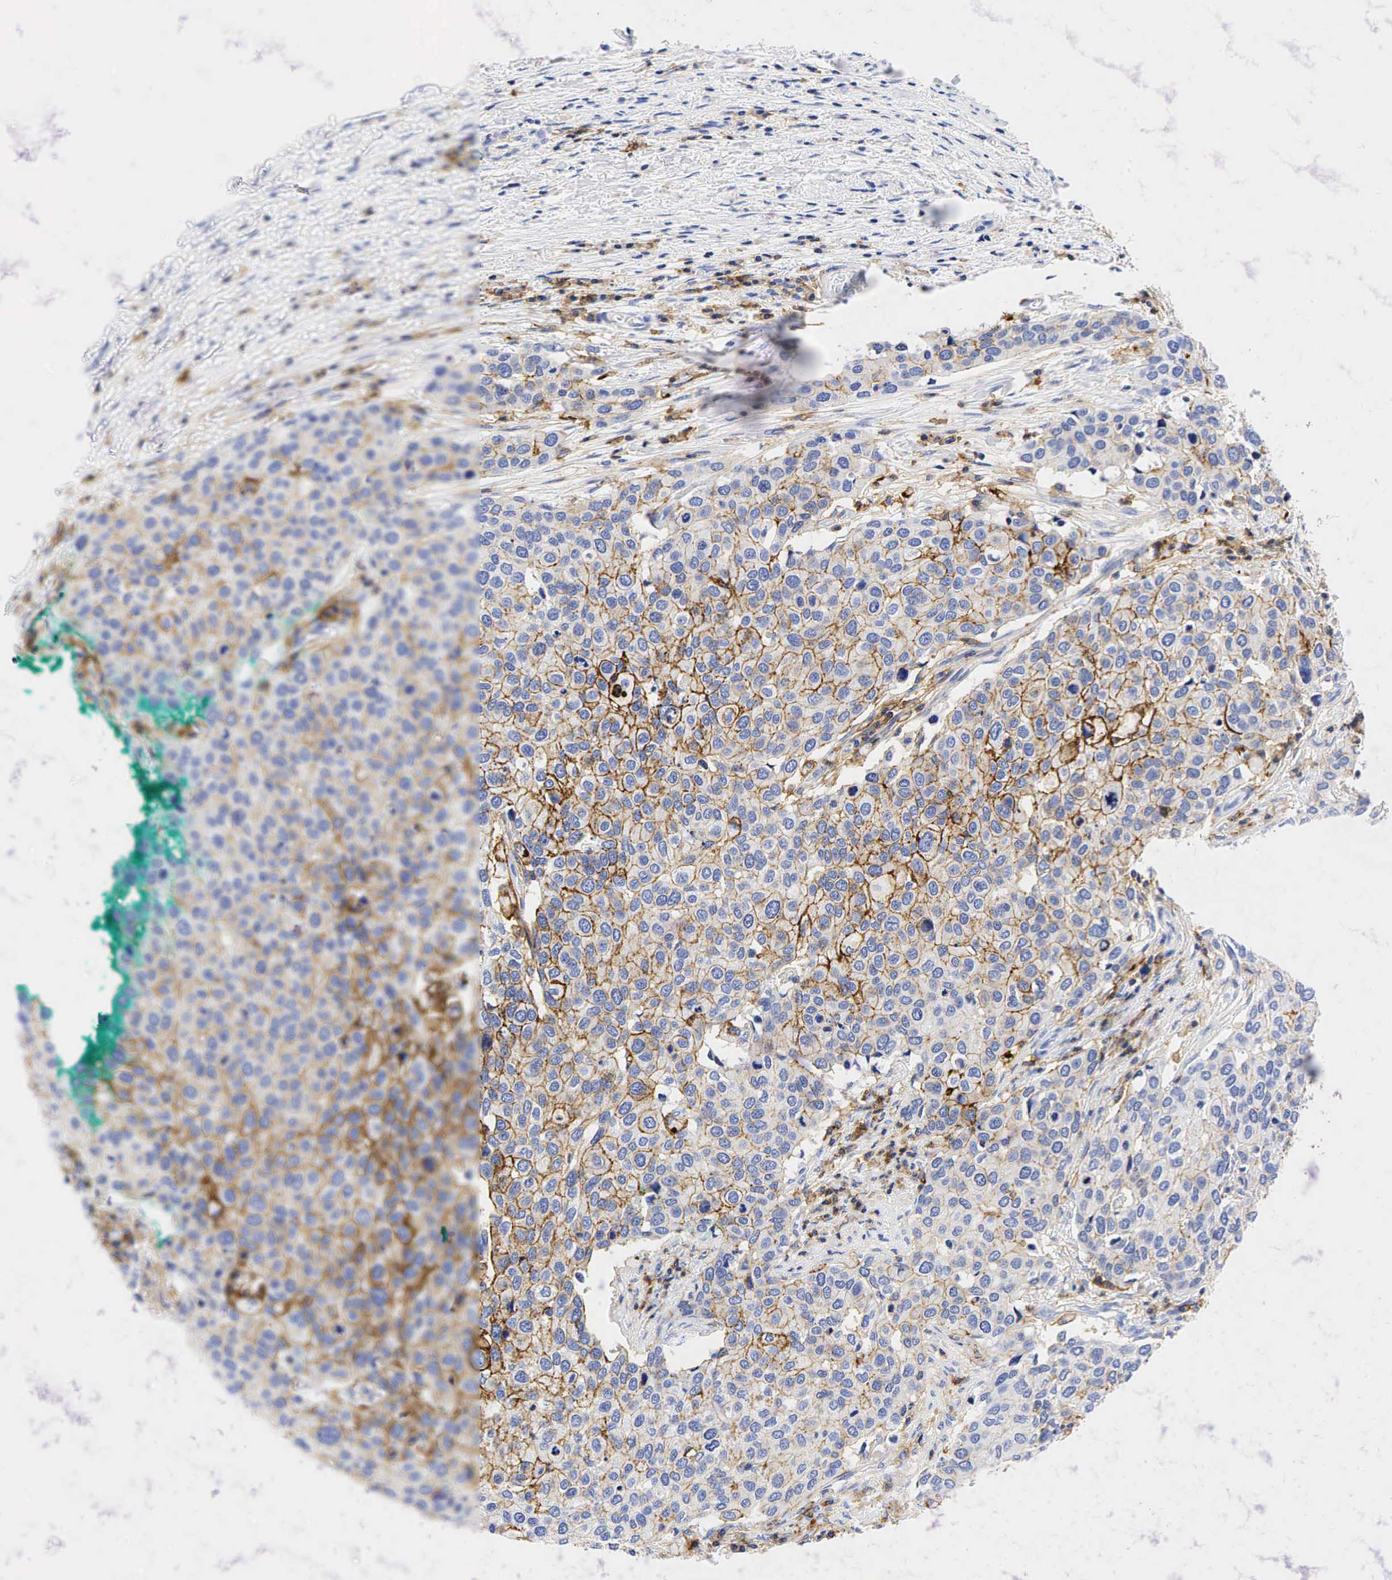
{"staining": {"intensity": "weak", "quantity": ">75%", "location": "cytoplasmic/membranous"}, "tissue": "cervical cancer", "cell_type": "Tumor cells", "image_type": "cancer", "snomed": [{"axis": "morphology", "description": "Squamous cell carcinoma, NOS"}, {"axis": "topography", "description": "Cervix"}], "caption": "There is low levels of weak cytoplasmic/membranous expression in tumor cells of cervical squamous cell carcinoma, as demonstrated by immunohistochemical staining (brown color).", "gene": "CD44", "patient": {"sex": "female", "age": 54}}